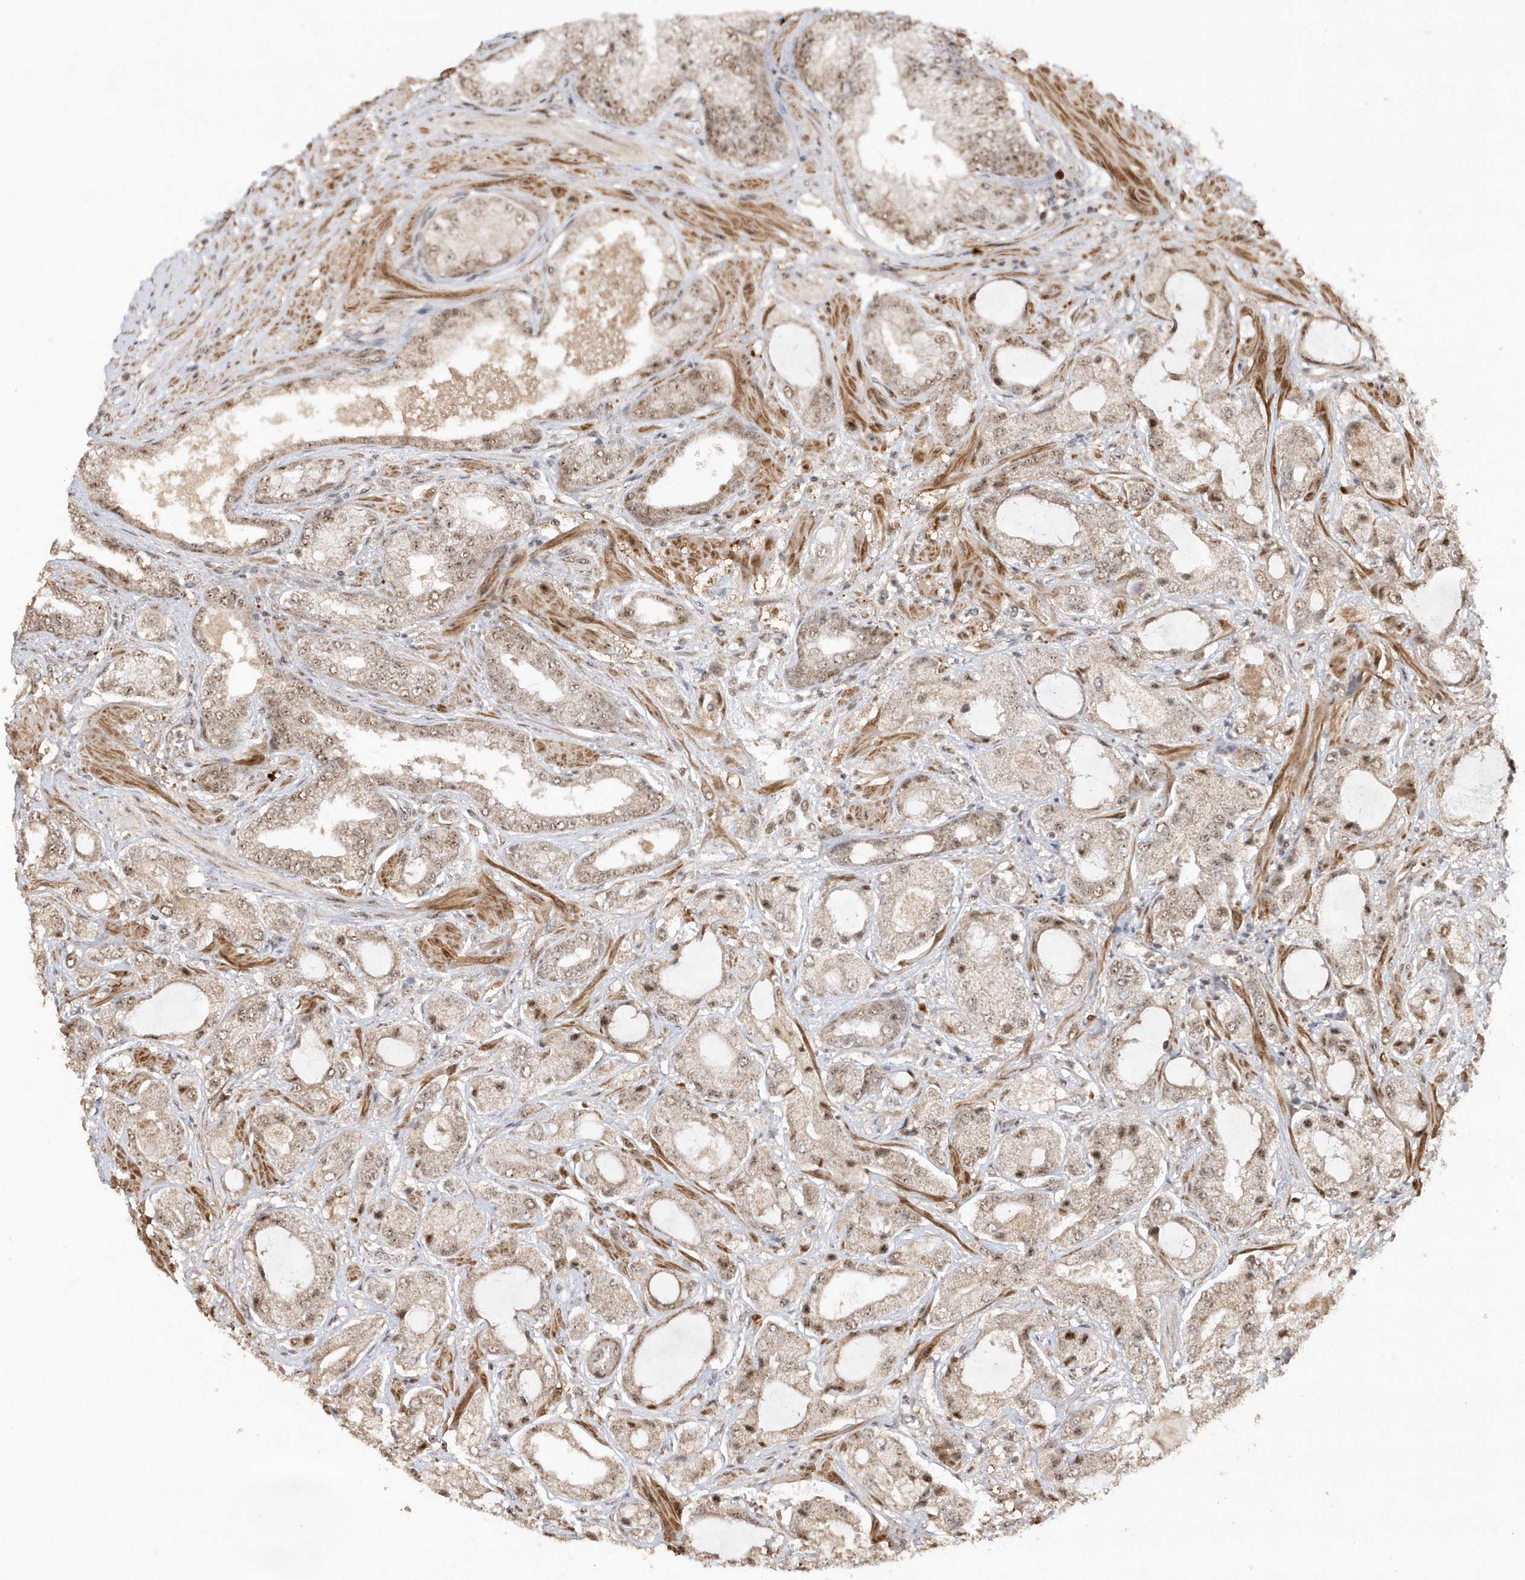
{"staining": {"intensity": "moderate", "quantity": ">75%", "location": "nuclear"}, "tissue": "prostate cancer", "cell_type": "Tumor cells", "image_type": "cancer", "snomed": [{"axis": "morphology", "description": "Adenocarcinoma, High grade"}, {"axis": "topography", "description": "Prostate"}], "caption": "The photomicrograph demonstrates immunohistochemical staining of prostate cancer. There is moderate nuclear staining is seen in approximately >75% of tumor cells.", "gene": "POLR3B", "patient": {"sex": "male", "age": 59}}